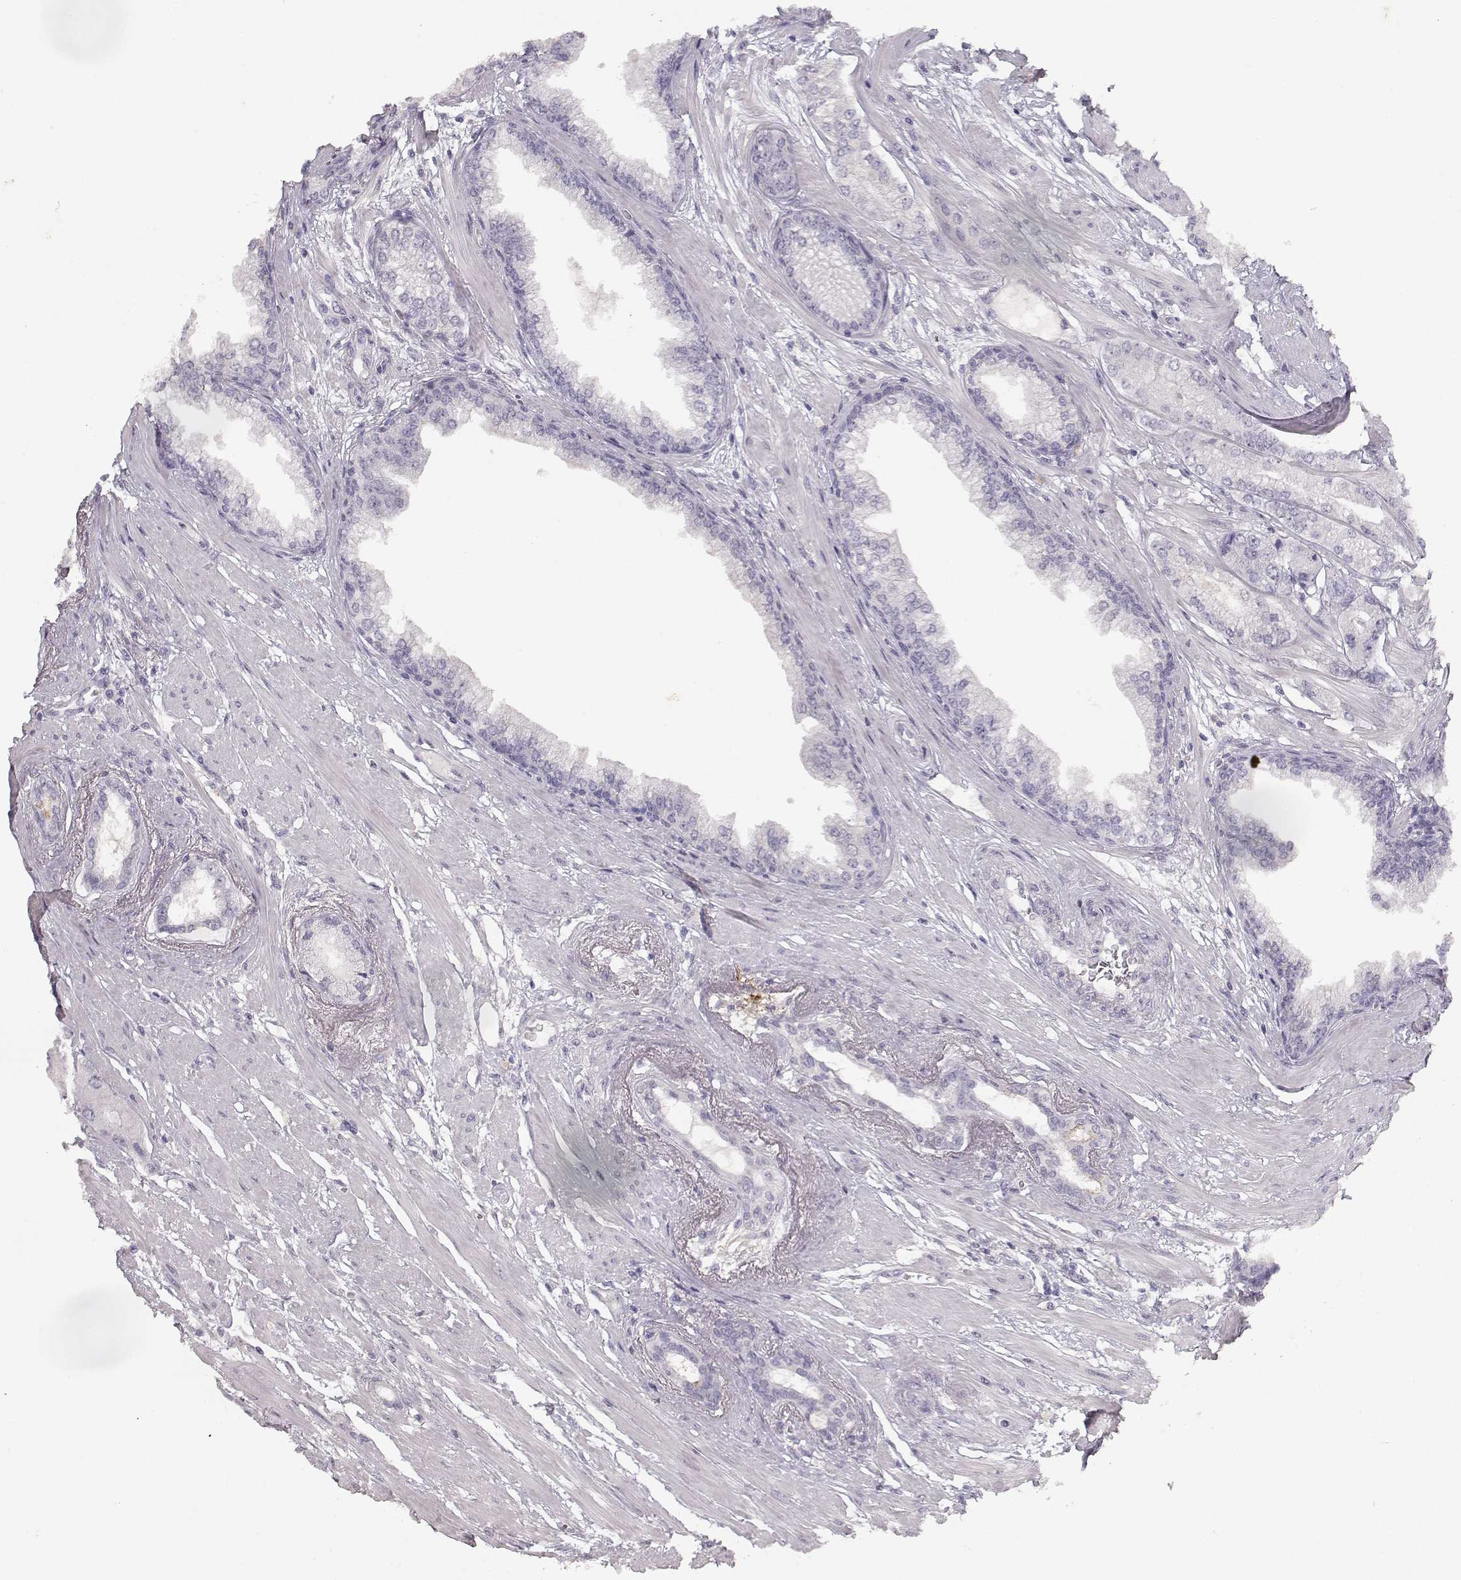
{"staining": {"intensity": "negative", "quantity": "none", "location": "none"}, "tissue": "prostate cancer", "cell_type": "Tumor cells", "image_type": "cancer", "snomed": [{"axis": "morphology", "description": "Adenocarcinoma, Low grade"}, {"axis": "topography", "description": "Prostate"}], "caption": "The photomicrograph reveals no staining of tumor cells in prostate cancer (low-grade adenocarcinoma).", "gene": "TPH2", "patient": {"sex": "male", "age": 60}}